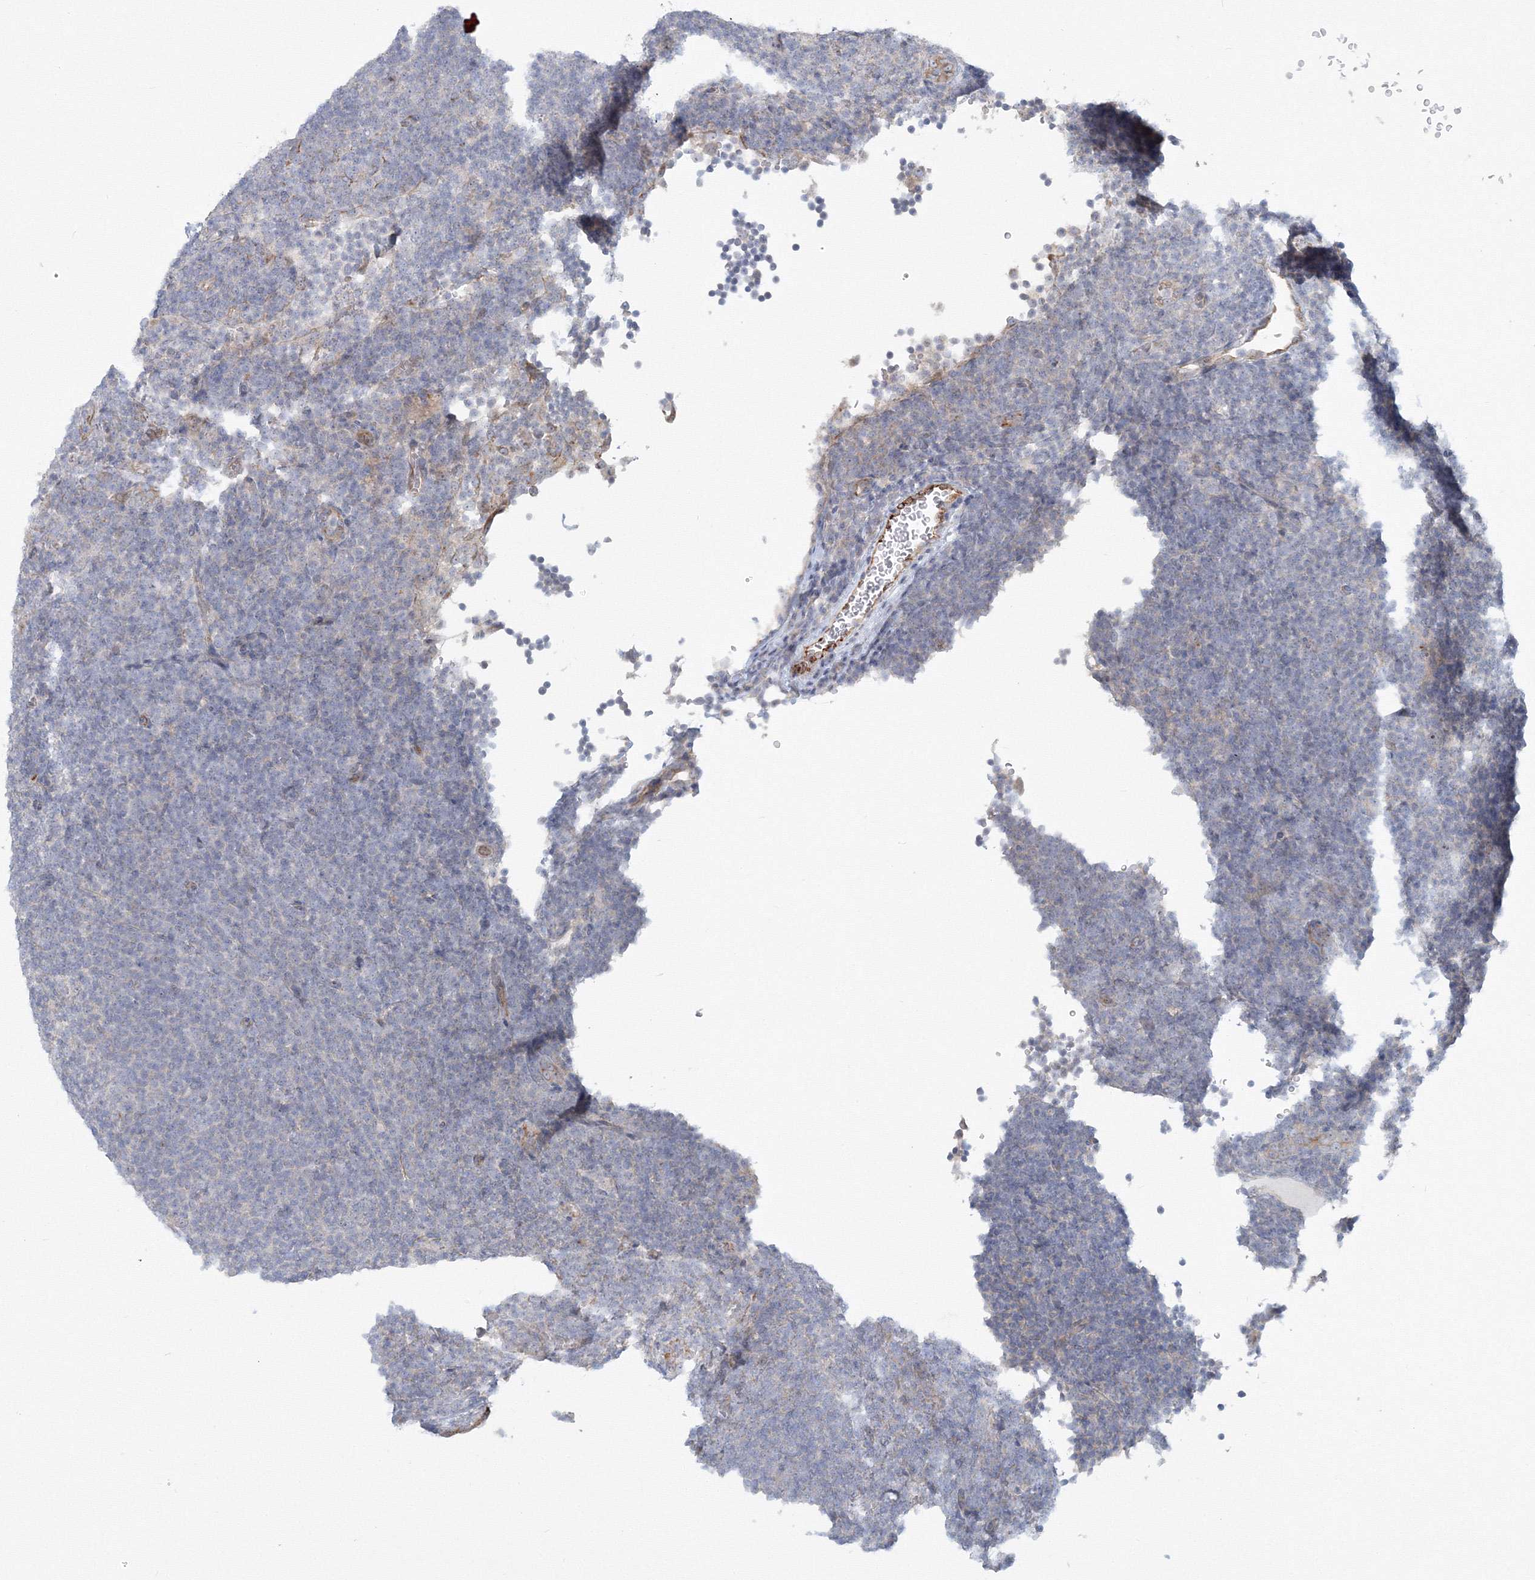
{"staining": {"intensity": "negative", "quantity": "none", "location": "none"}, "tissue": "lymphoma", "cell_type": "Tumor cells", "image_type": "cancer", "snomed": [{"axis": "morphology", "description": "Hodgkin's disease, NOS"}, {"axis": "topography", "description": "Lymph node"}], "caption": "Protein analysis of lymphoma reveals no significant expression in tumor cells. (DAB (3,3'-diaminobenzidine) IHC visualized using brightfield microscopy, high magnification).", "gene": "WDR49", "patient": {"sex": "female", "age": 57}}